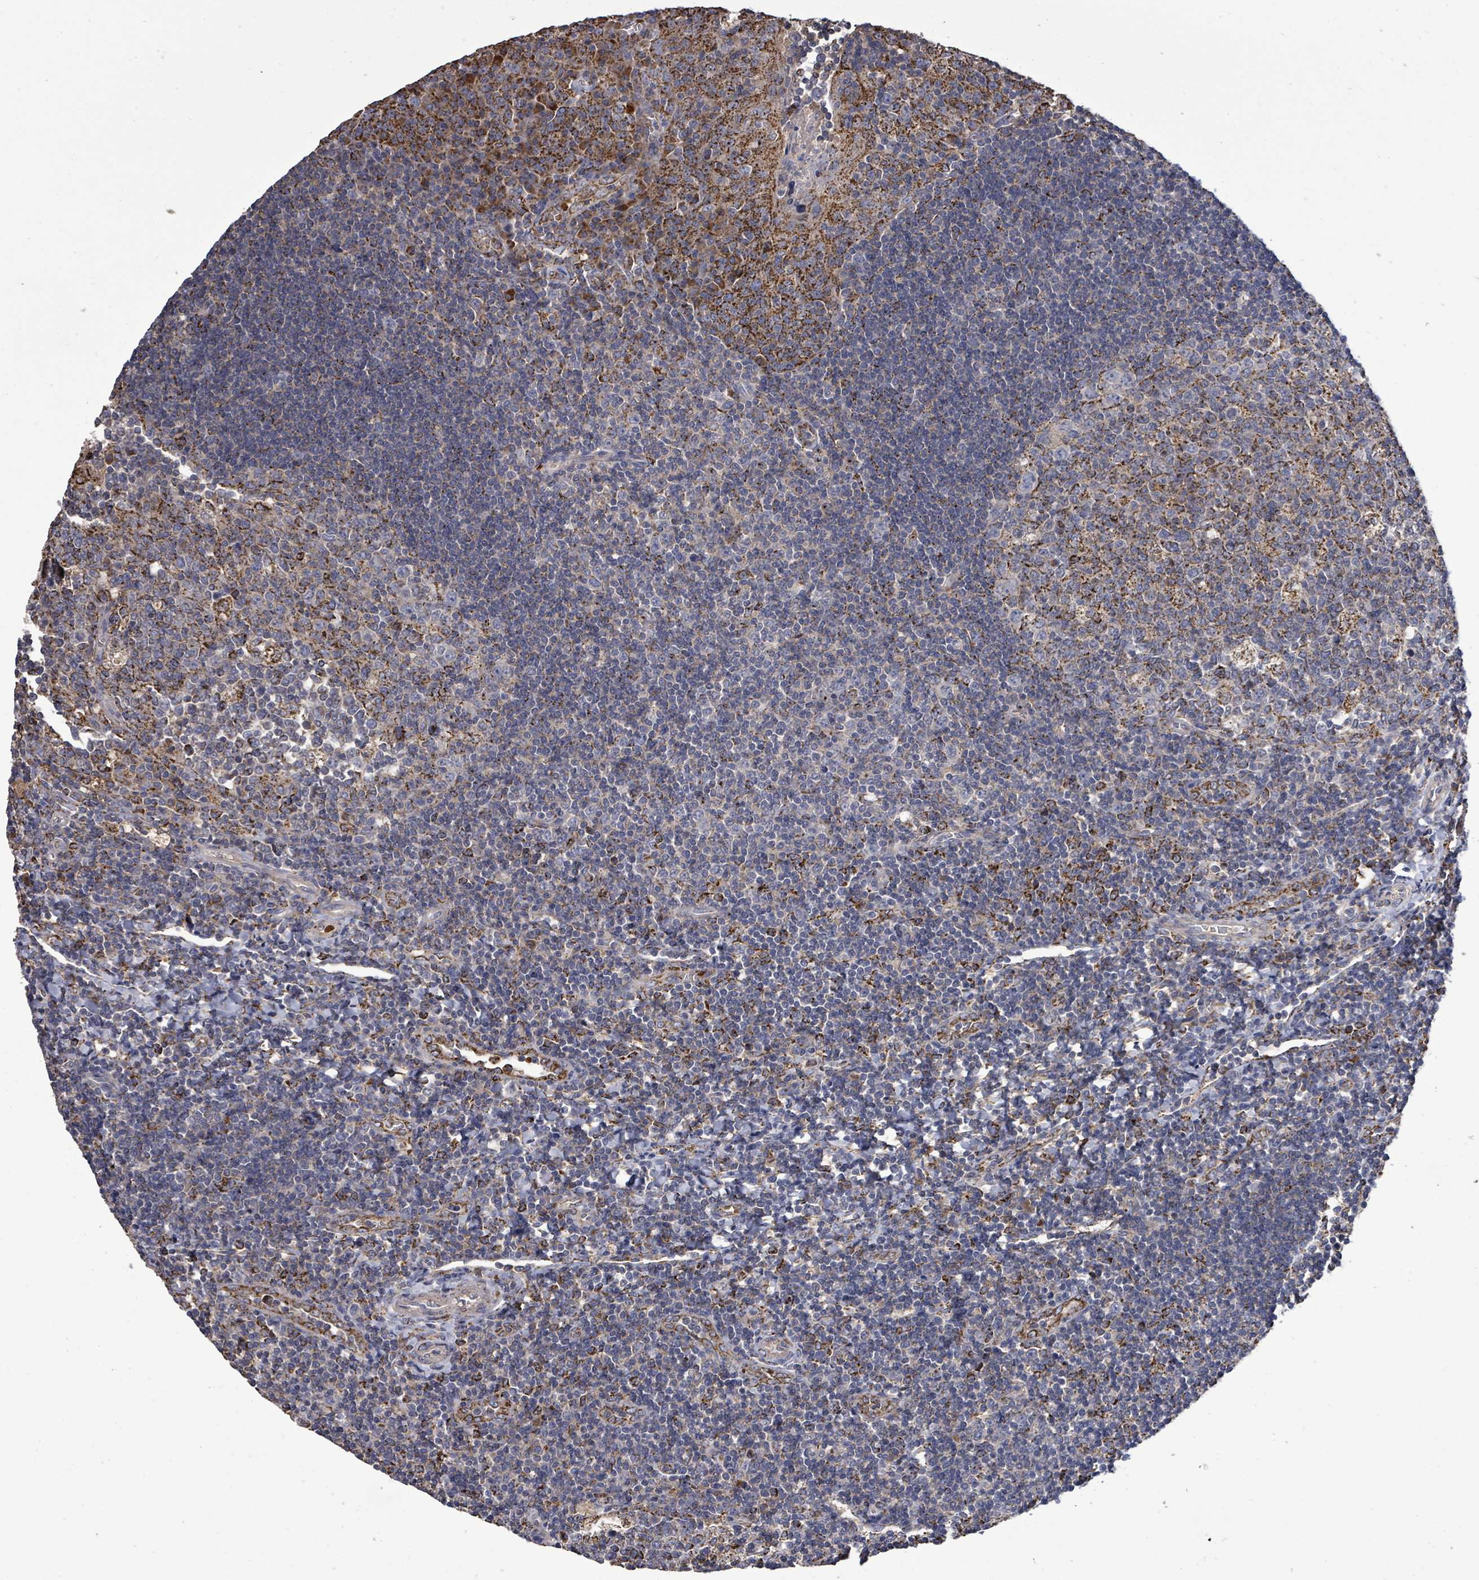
{"staining": {"intensity": "strong", "quantity": "25%-75%", "location": "cytoplasmic/membranous"}, "tissue": "tonsil", "cell_type": "Germinal center cells", "image_type": "normal", "snomed": [{"axis": "morphology", "description": "Normal tissue, NOS"}, {"axis": "topography", "description": "Tonsil"}], "caption": "DAB (3,3'-diaminobenzidine) immunohistochemical staining of unremarkable human tonsil reveals strong cytoplasmic/membranous protein staining in about 25%-75% of germinal center cells. (Stains: DAB in brown, nuclei in blue, Microscopy: brightfield microscopy at high magnification).", "gene": "MTMR12", "patient": {"sex": "male", "age": 17}}